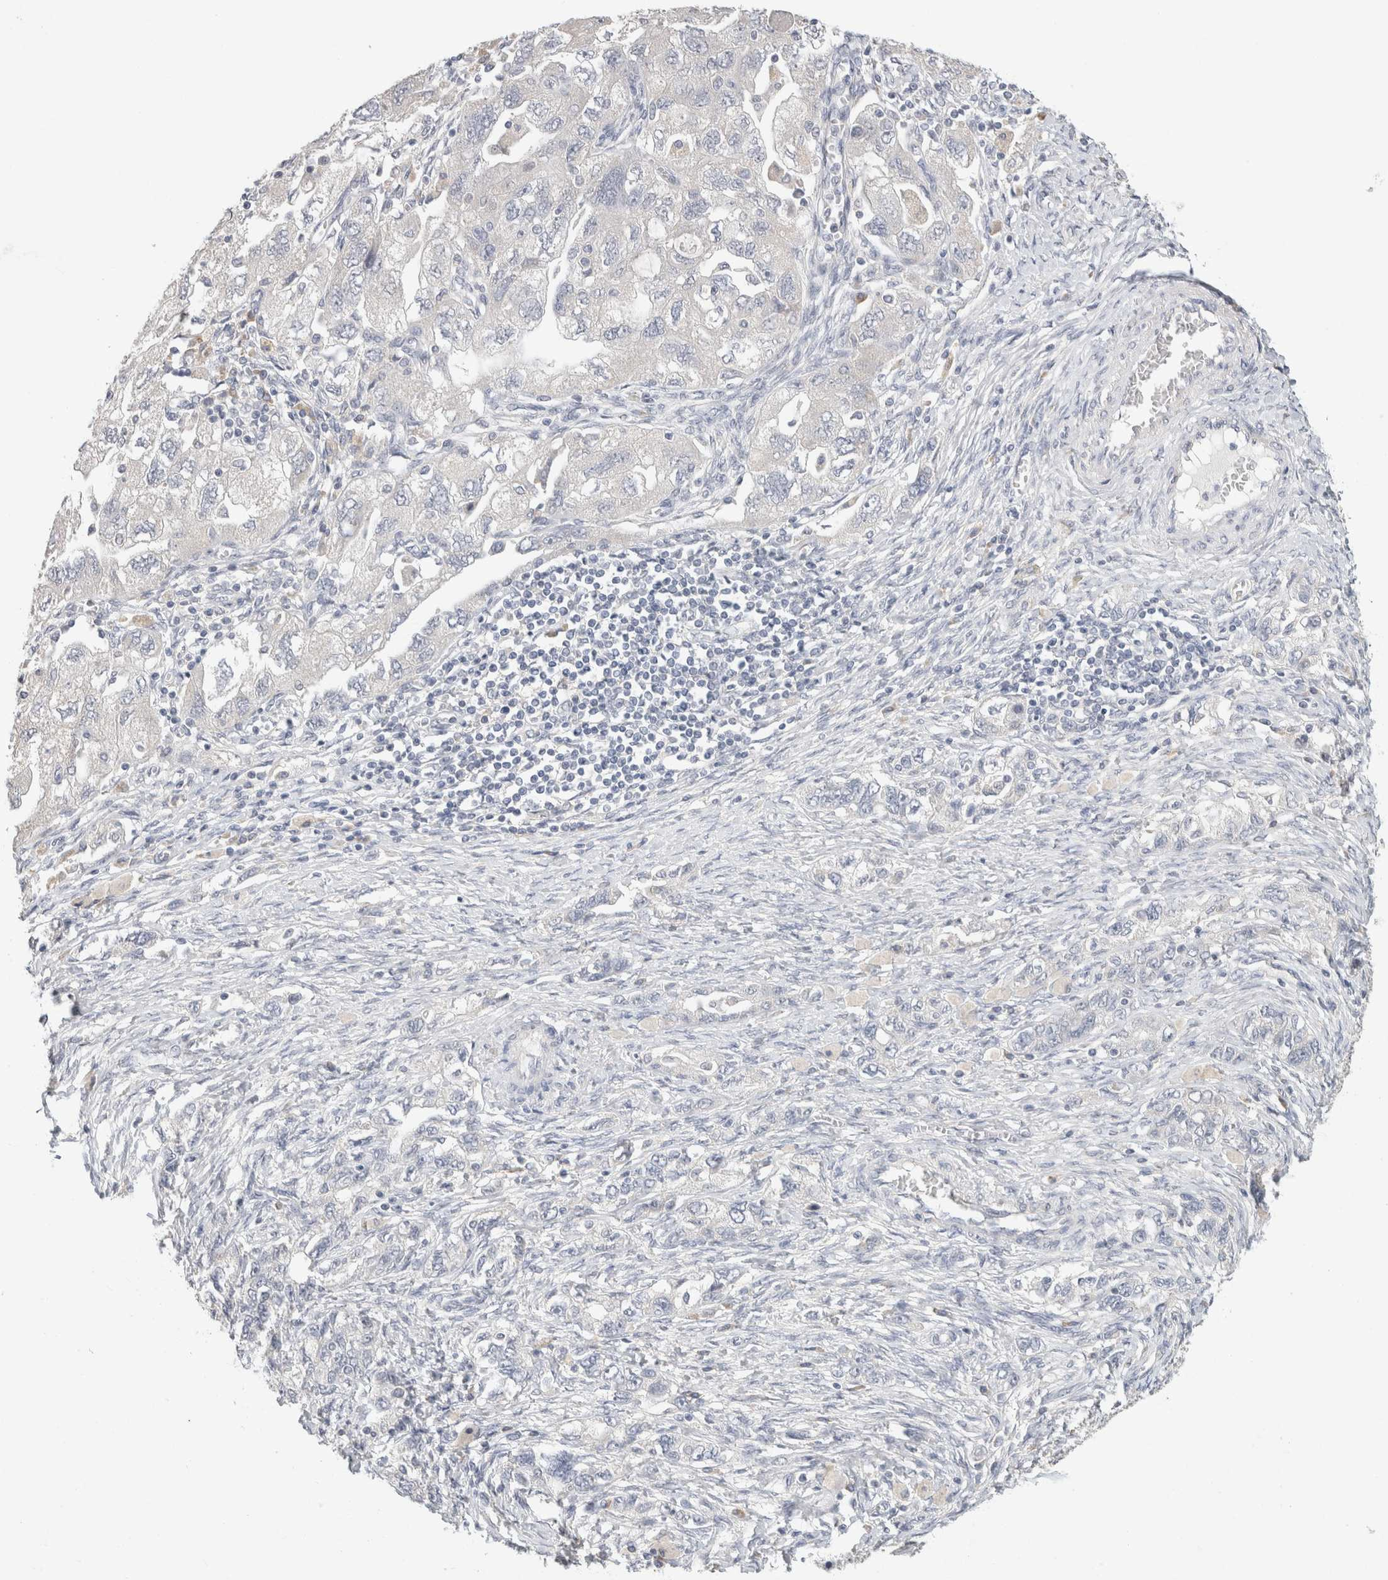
{"staining": {"intensity": "negative", "quantity": "none", "location": "none"}, "tissue": "ovarian cancer", "cell_type": "Tumor cells", "image_type": "cancer", "snomed": [{"axis": "morphology", "description": "Carcinoma, NOS"}, {"axis": "morphology", "description": "Cystadenocarcinoma, serous, NOS"}, {"axis": "topography", "description": "Ovary"}], "caption": "High power microscopy image of an IHC histopathology image of ovarian cancer, revealing no significant expression in tumor cells.", "gene": "CHRM4", "patient": {"sex": "female", "age": 69}}